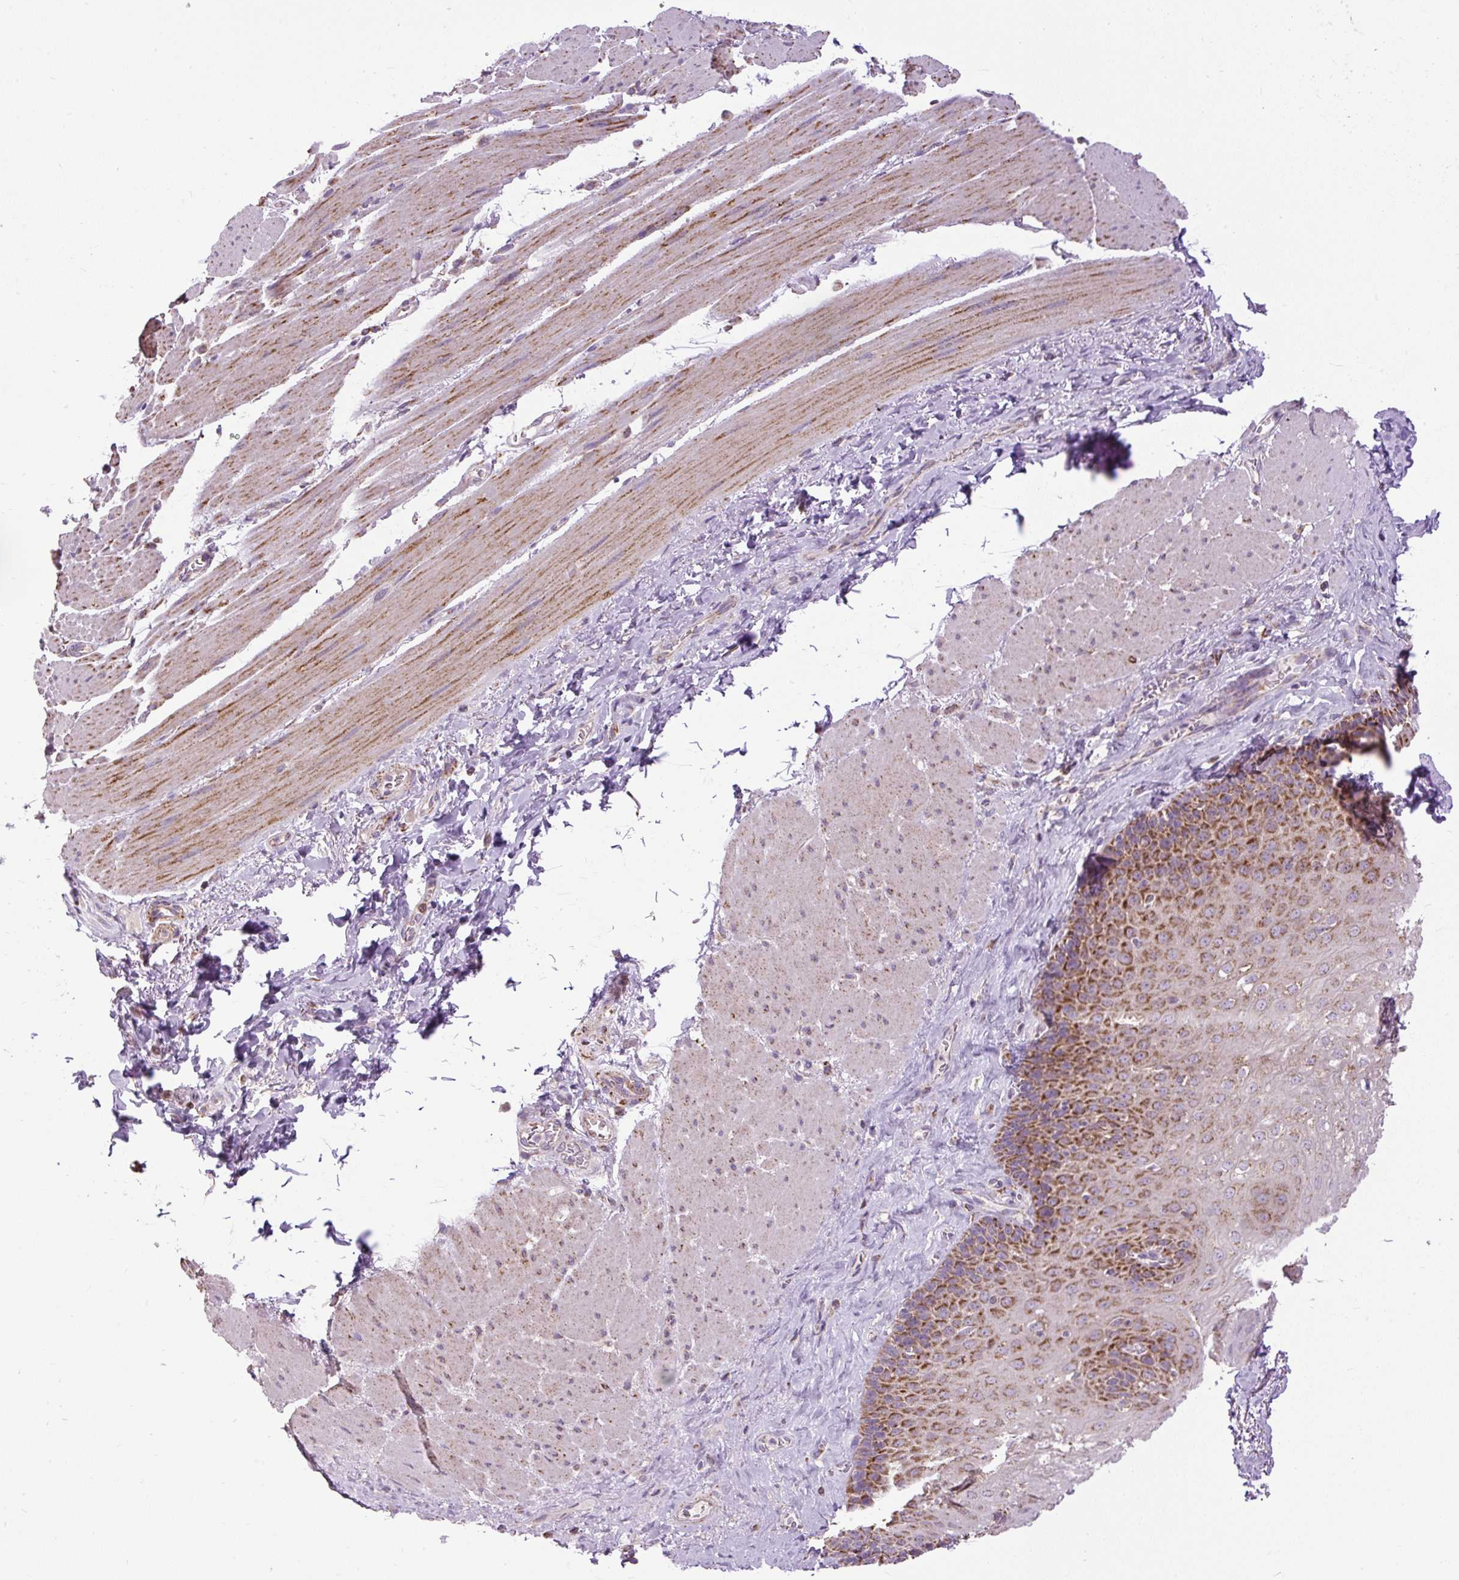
{"staining": {"intensity": "moderate", "quantity": "25%-75%", "location": "cytoplasmic/membranous"}, "tissue": "esophagus", "cell_type": "Squamous epithelial cells", "image_type": "normal", "snomed": [{"axis": "morphology", "description": "Normal tissue, NOS"}, {"axis": "topography", "description": "Esophagus"}], "caption": "This is an image of IHC staining of benign esophagus, which shows moderate staining in the cytoplasmic/membranous of squamous epithelial cells.", "gene": "TM2D3", "patient": {"sex": "female", "age": 66}}